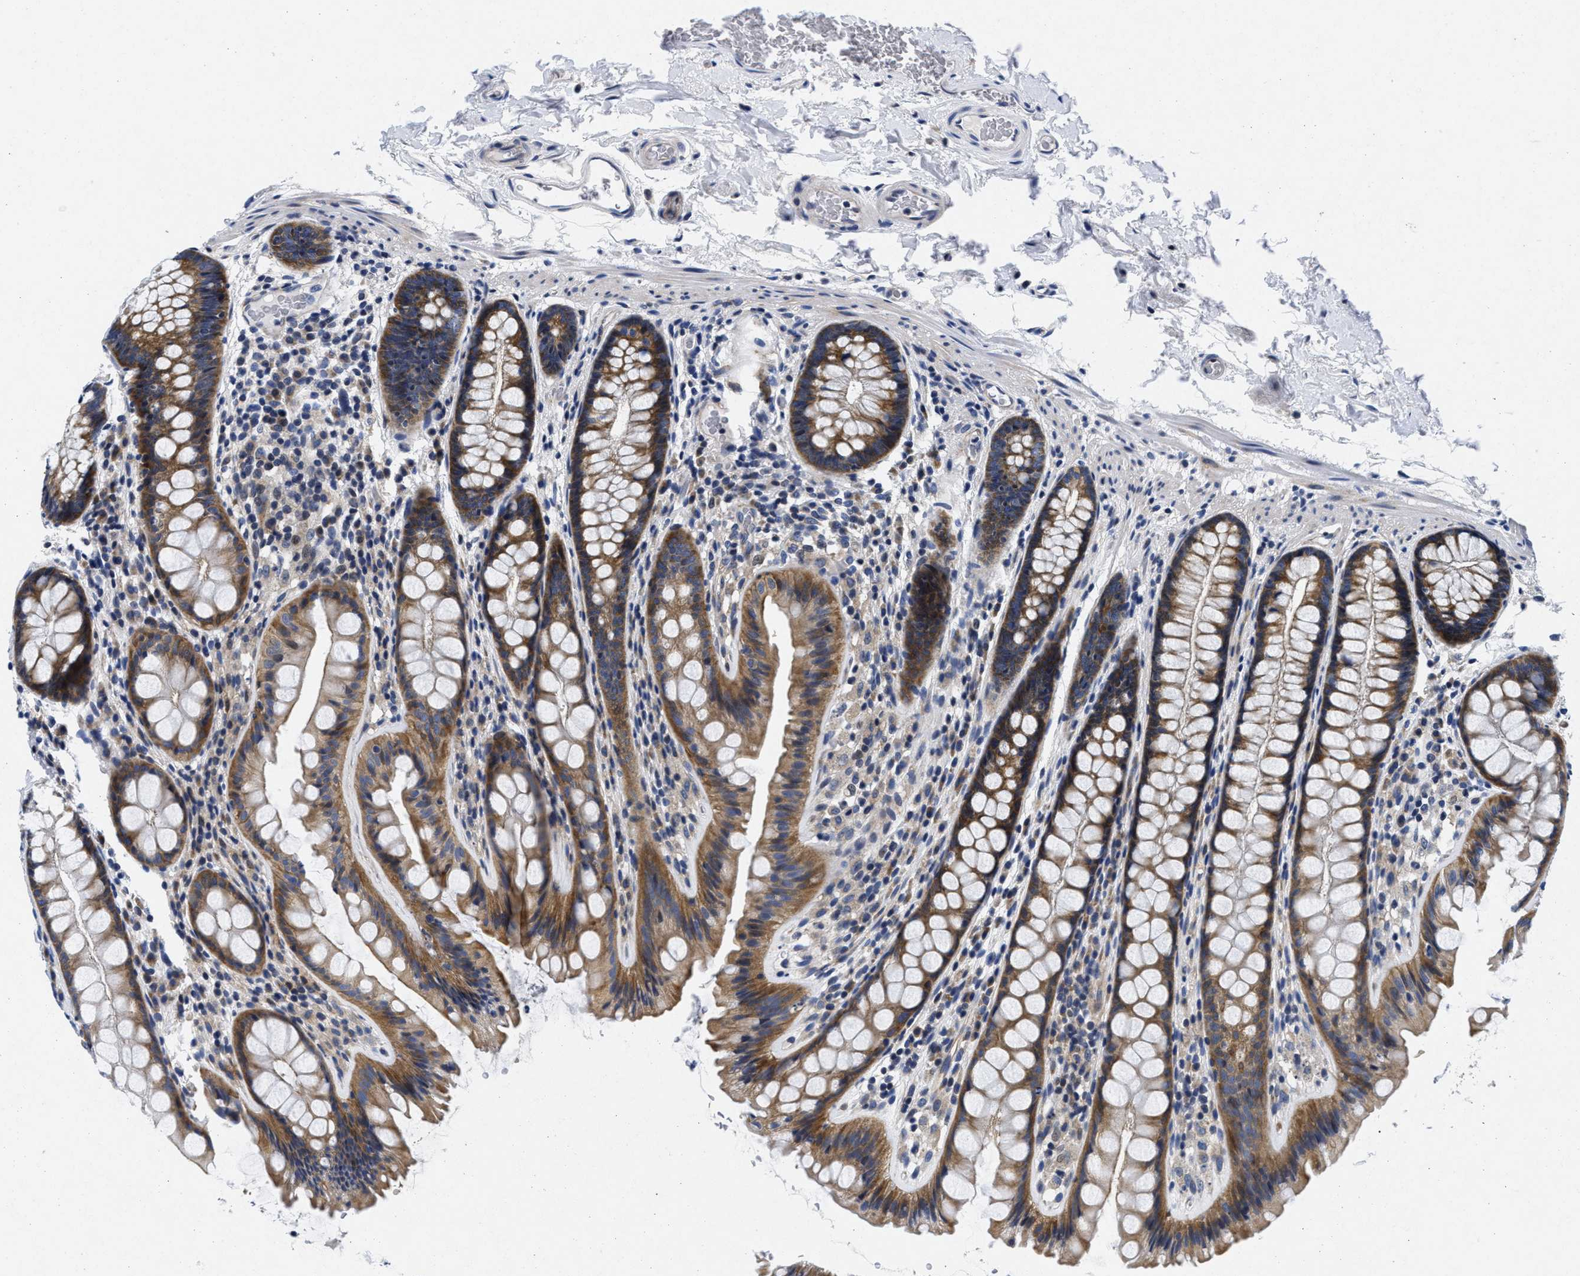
{"staining": {"intensity": "negative", "quantity": "none", "location": "none"}, "tissue": "colon", "cell_type": "Endothelial cells", "image_type": "normal", "snomed": [{"axis": "morphology", "description": "Normal tissue, NOS"}, {"axis": "topography", "description": "Colon"}], "caption": "There is no significant positivity in endothelial cells of colon. (DAB immunohistochemistry (IHC) visualized using brightfield microscopy, high magnification).", "gene": "LAD1", "patient": {"sex": "female", "age": 56}}